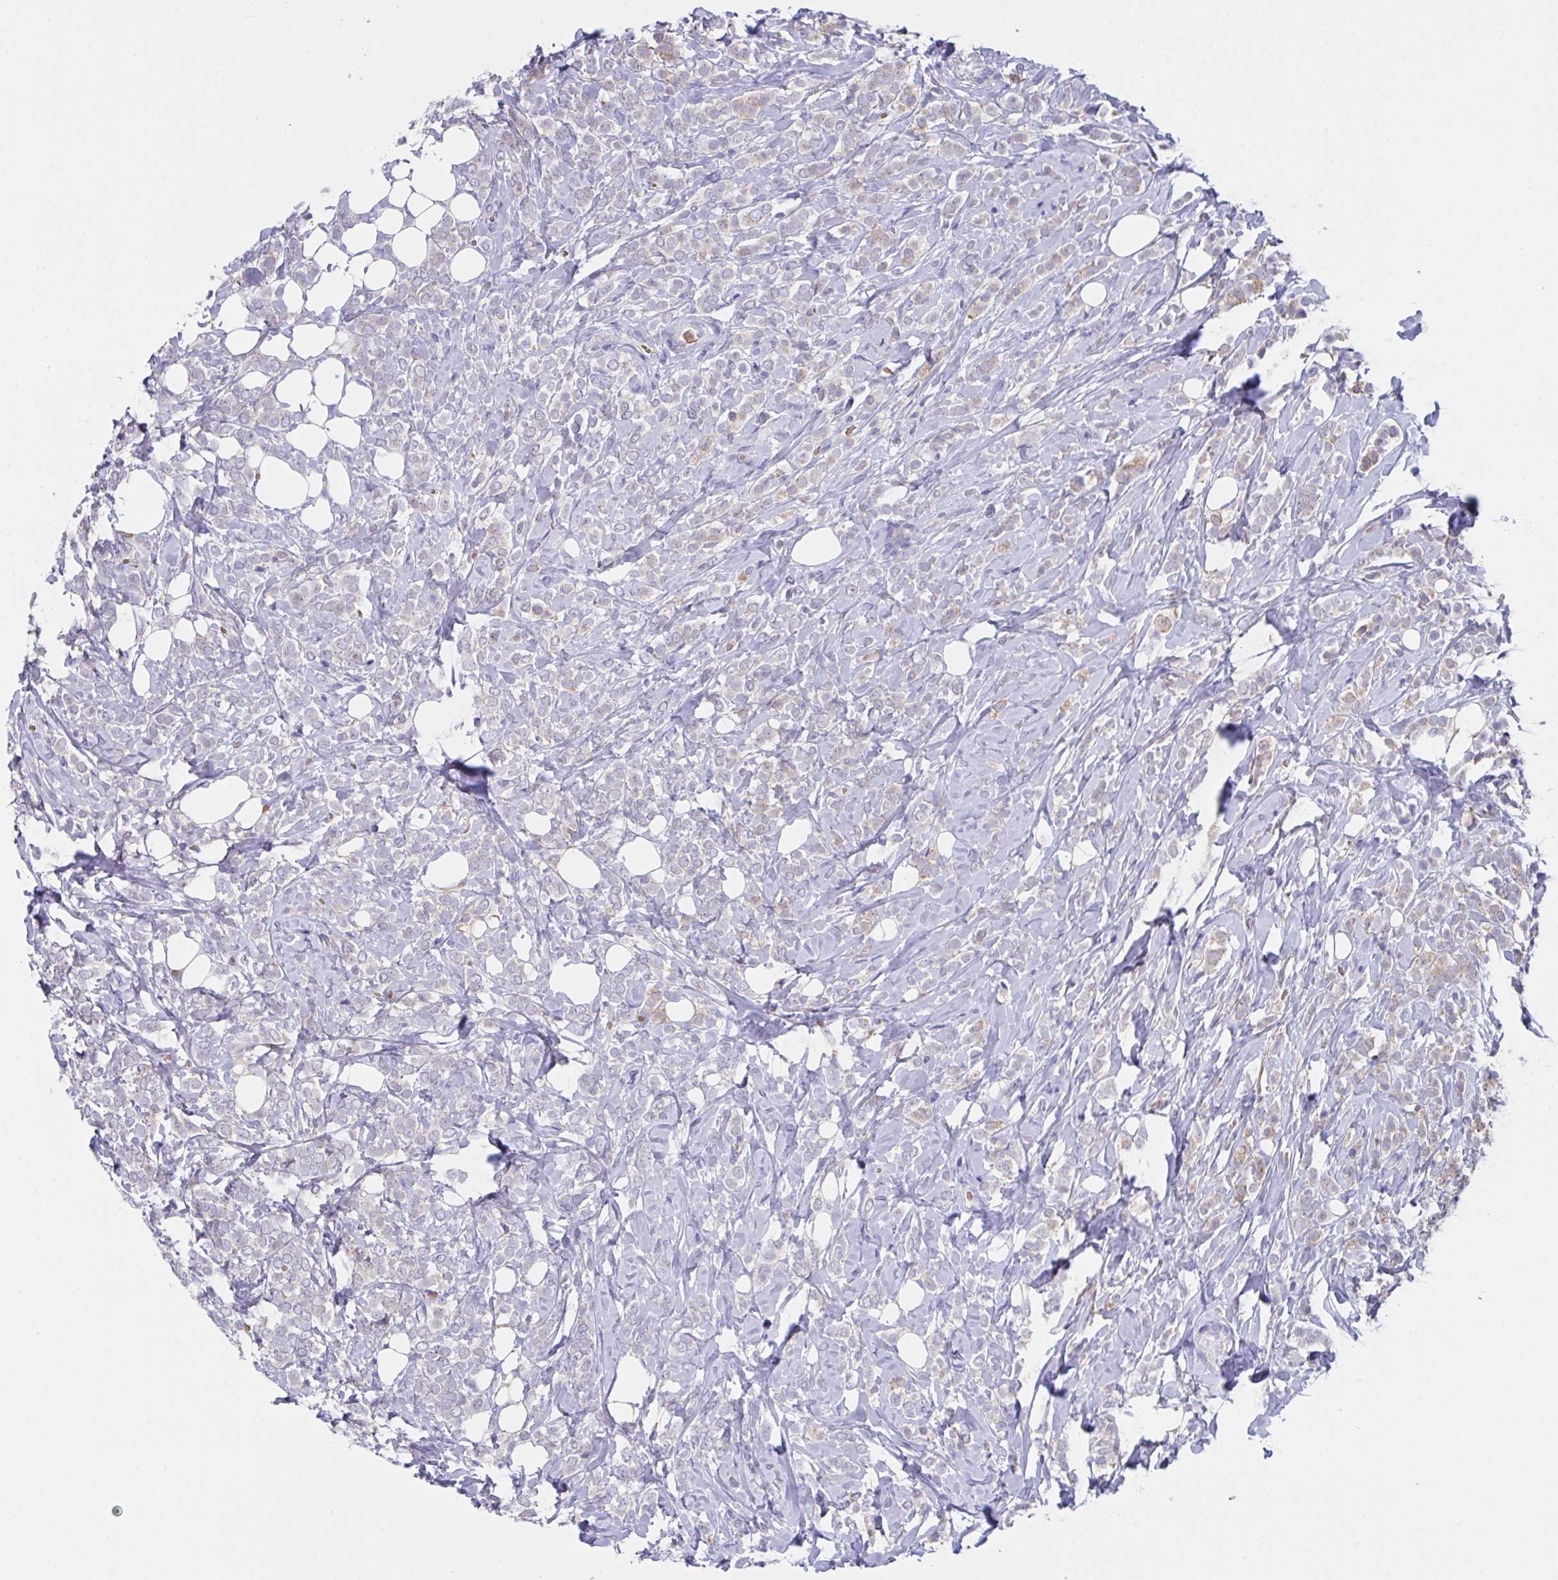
{"staining": {"intensity": "negative", "quantity": "none", "location": "none"}, "tissue": "breast cancer", "cell_type": "Tumor cells", "image_type": "cancer", "snomed": [{"axis": "morphology", "description": "Lobular carcinoma"}, {"axis": "topography", "description": "Breast"}], "caption": "Breast cancer (lobular carcinoma) was stained to show a protein in brown. There is no significant expression in tumor cells. (DAB (3,3'-diaminobenzidine) immunohistochemistry with hematoxylin counter stain).", "gene": "TFAP2C", "patient": {"sex": "female", "age": 49}}